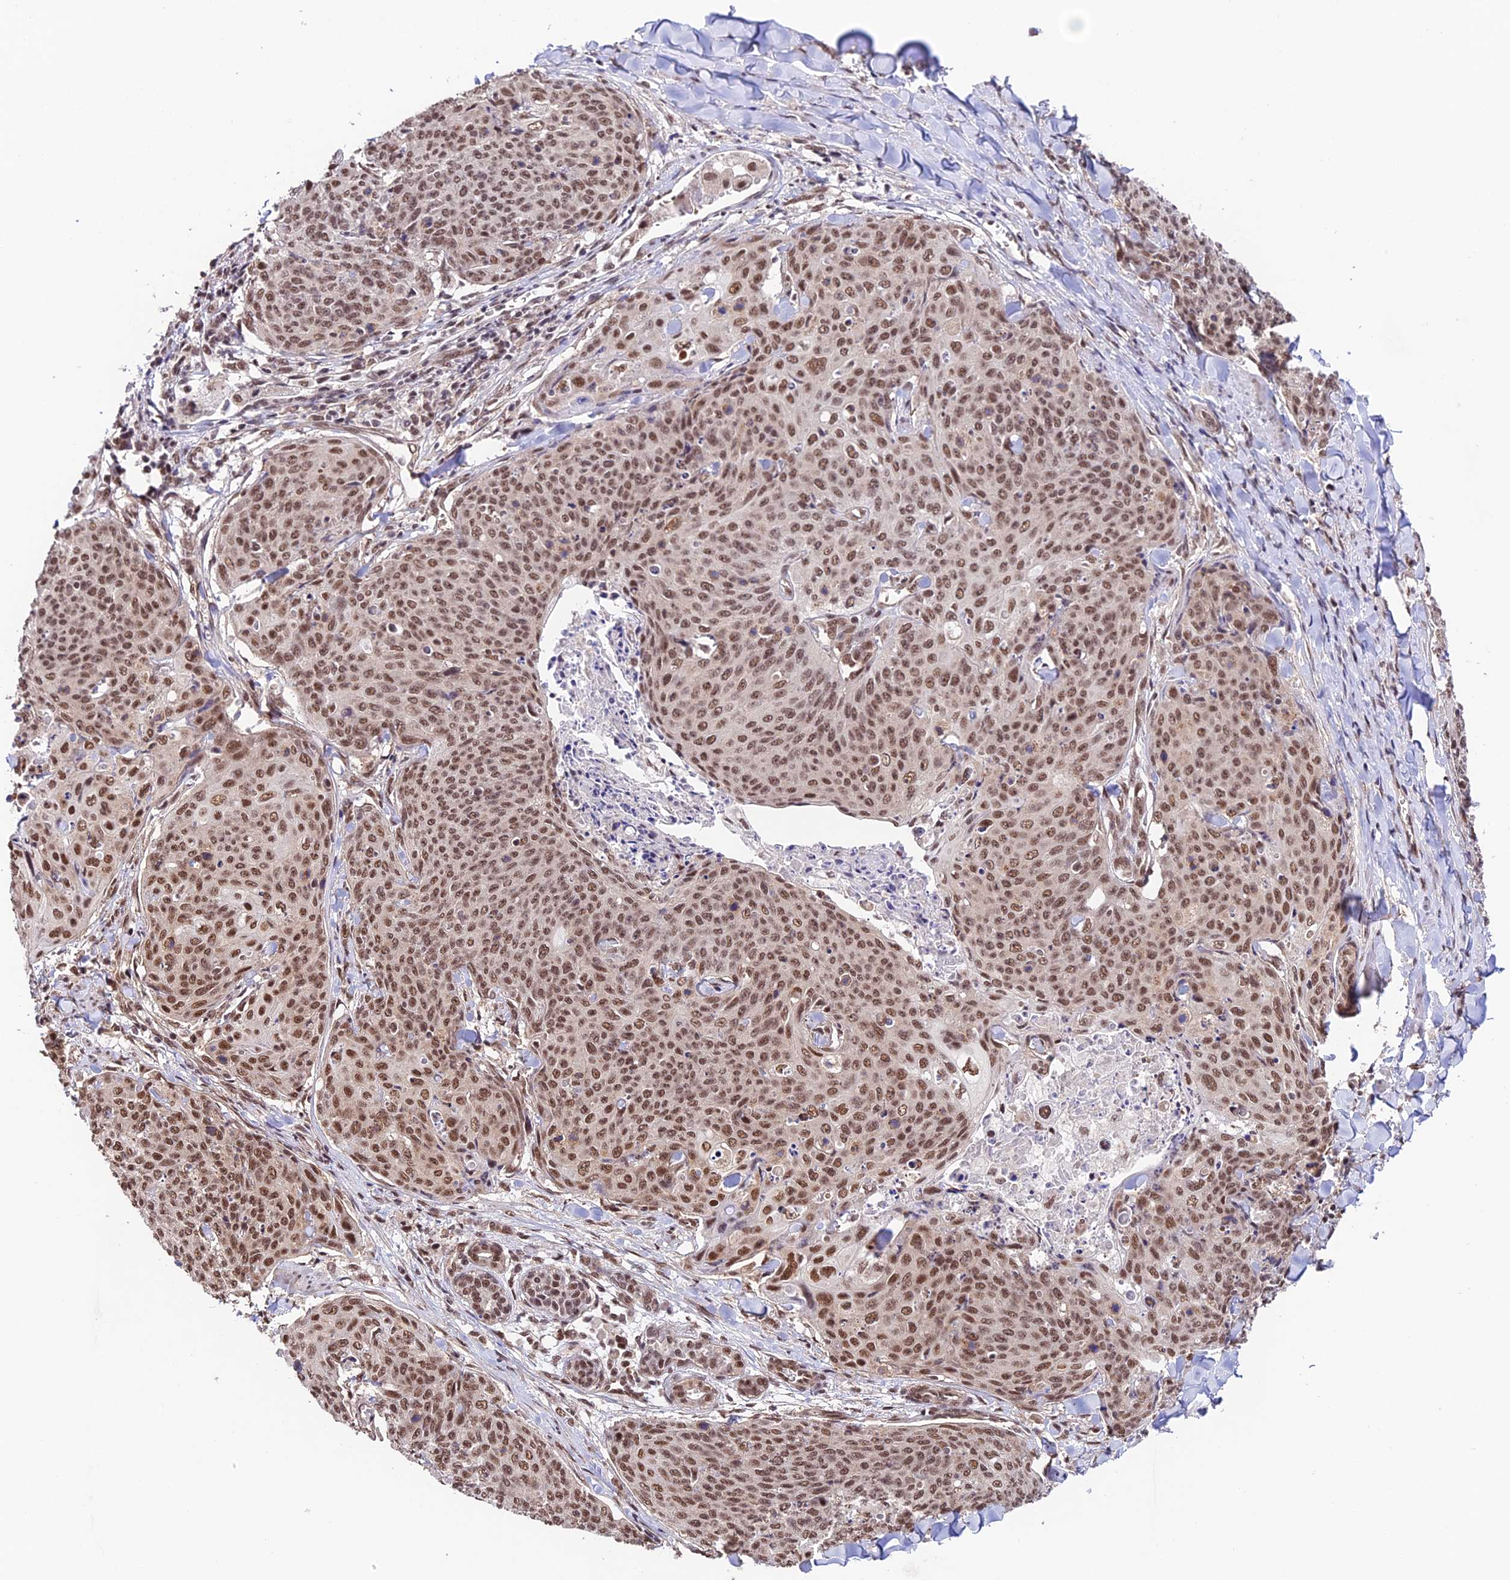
{"staining": {"intensity": "moderate", "quantity": ">75%", "location": "nuclear"}, "tissue": "skin cancer", "cell_type": "Tumor cells", "image_type": "cancer", "snomed": [{"axis": "morphology", "description": "Squamous cell carcinoma, NOS"}, {"axis": "topography", "description": "Skin"}, {"axis": "topography", "description": "Vulva"}], "caption": "Moderate nuclear positivity for a protein is appreciated in approximately >75% of tumor cells of squamous cell carcinoma (skin) using immunohistochemistry.", "gene": "RBM42", "patient": {"sex": "female", "age": 85}}